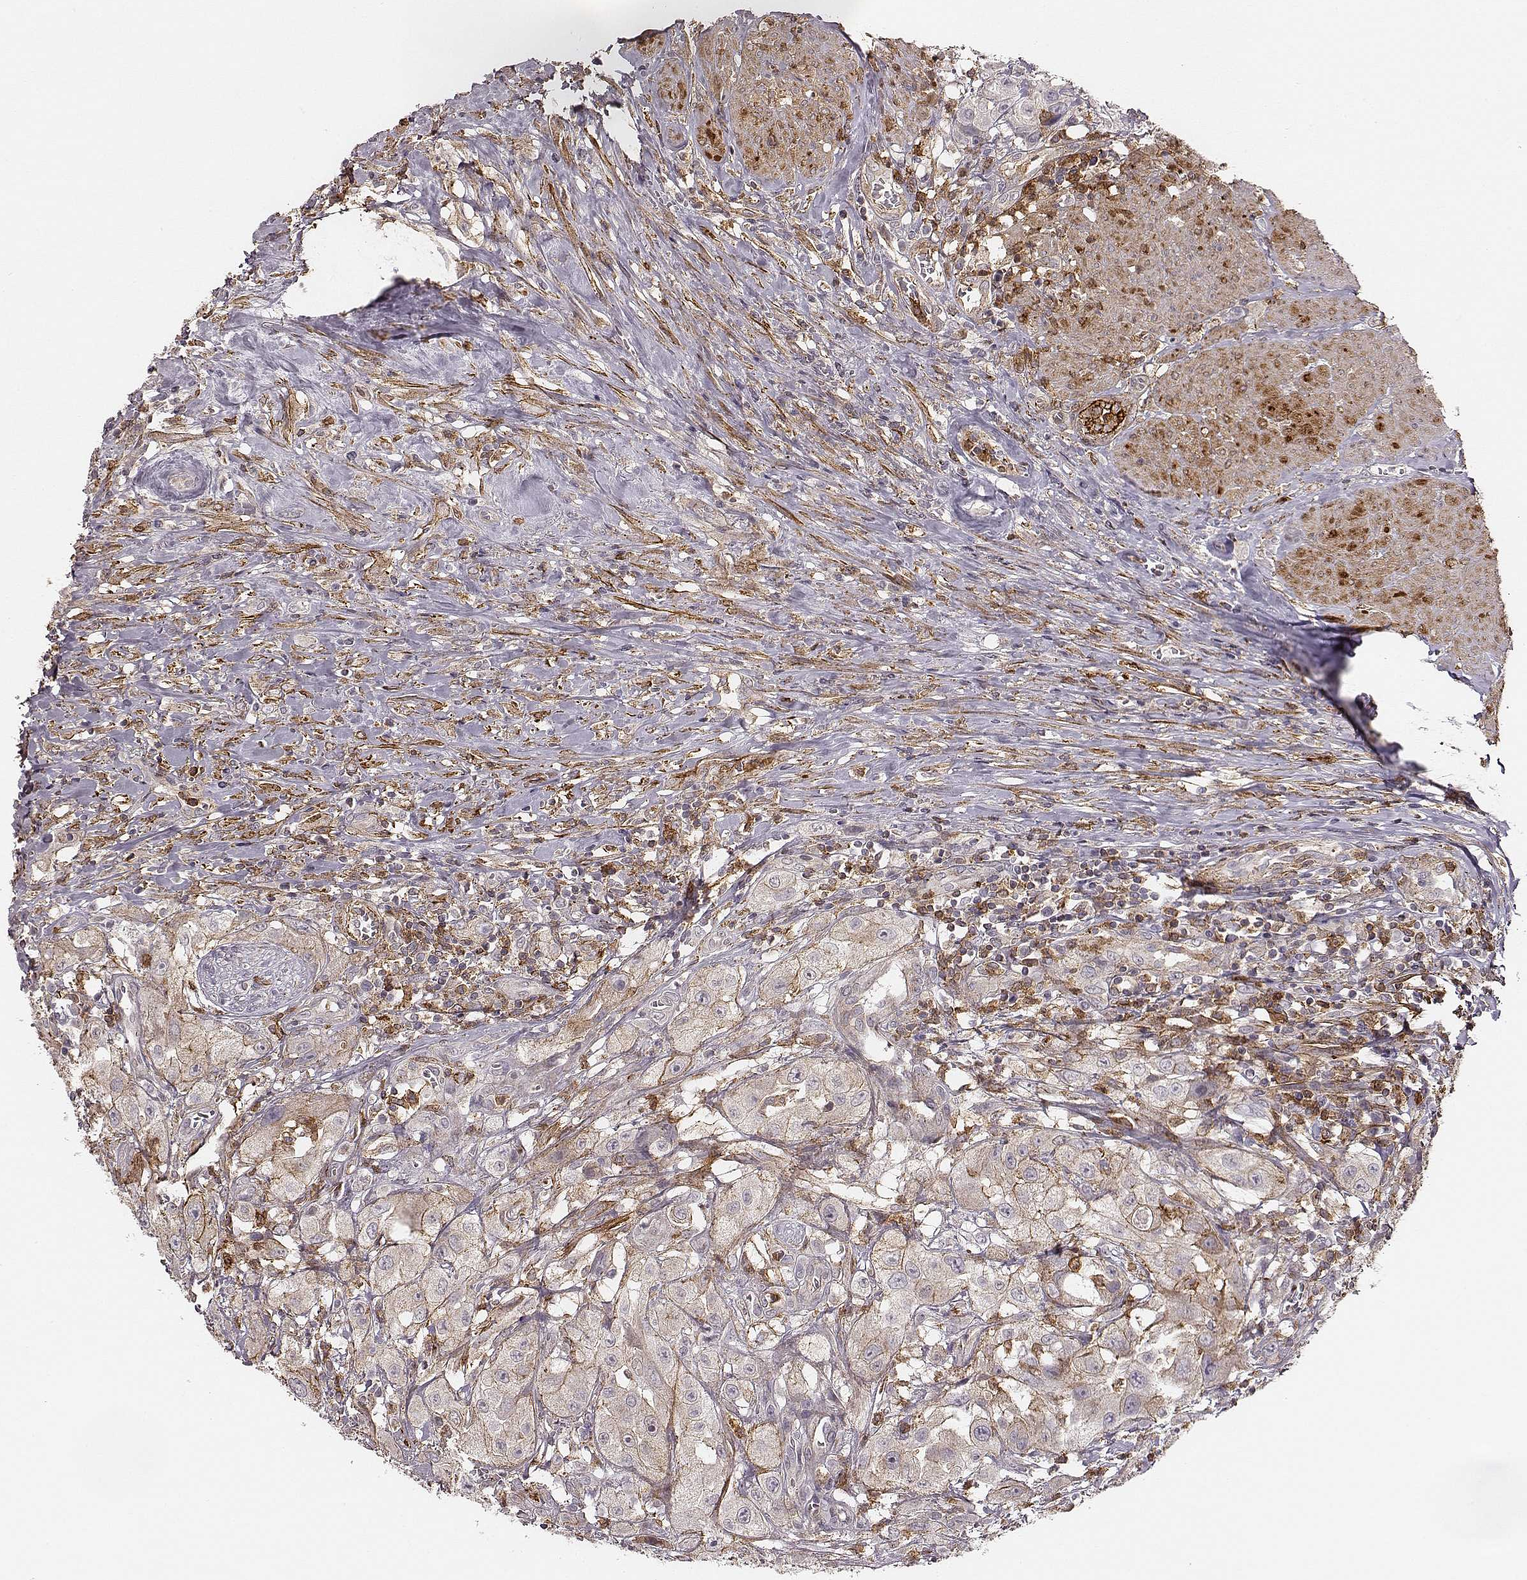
{"staining": {"intensity": "moderate", "quantity": "<25%", "location": "cytoplasmic/membranous"}, "tissue": "urothelial cancer", "cell_type": "Tumor cells", "image_type": "cancer", "snomed": [{"axis": "morphology", "description": "Urothelial carcinoma, High grade"}, {"axis": "topography", "description": "Urinary bladder"}], "caption": "DAB (3,3'-diaminobenzidine) immunohistochemical staining of human high-grade urothelial carcinoma reveals moderate cytoplasmic/membranous protein expression in approximately <25% of tumor cells.", "gene": "ZYX", "patient": {"sex": "male", "age": 79}}